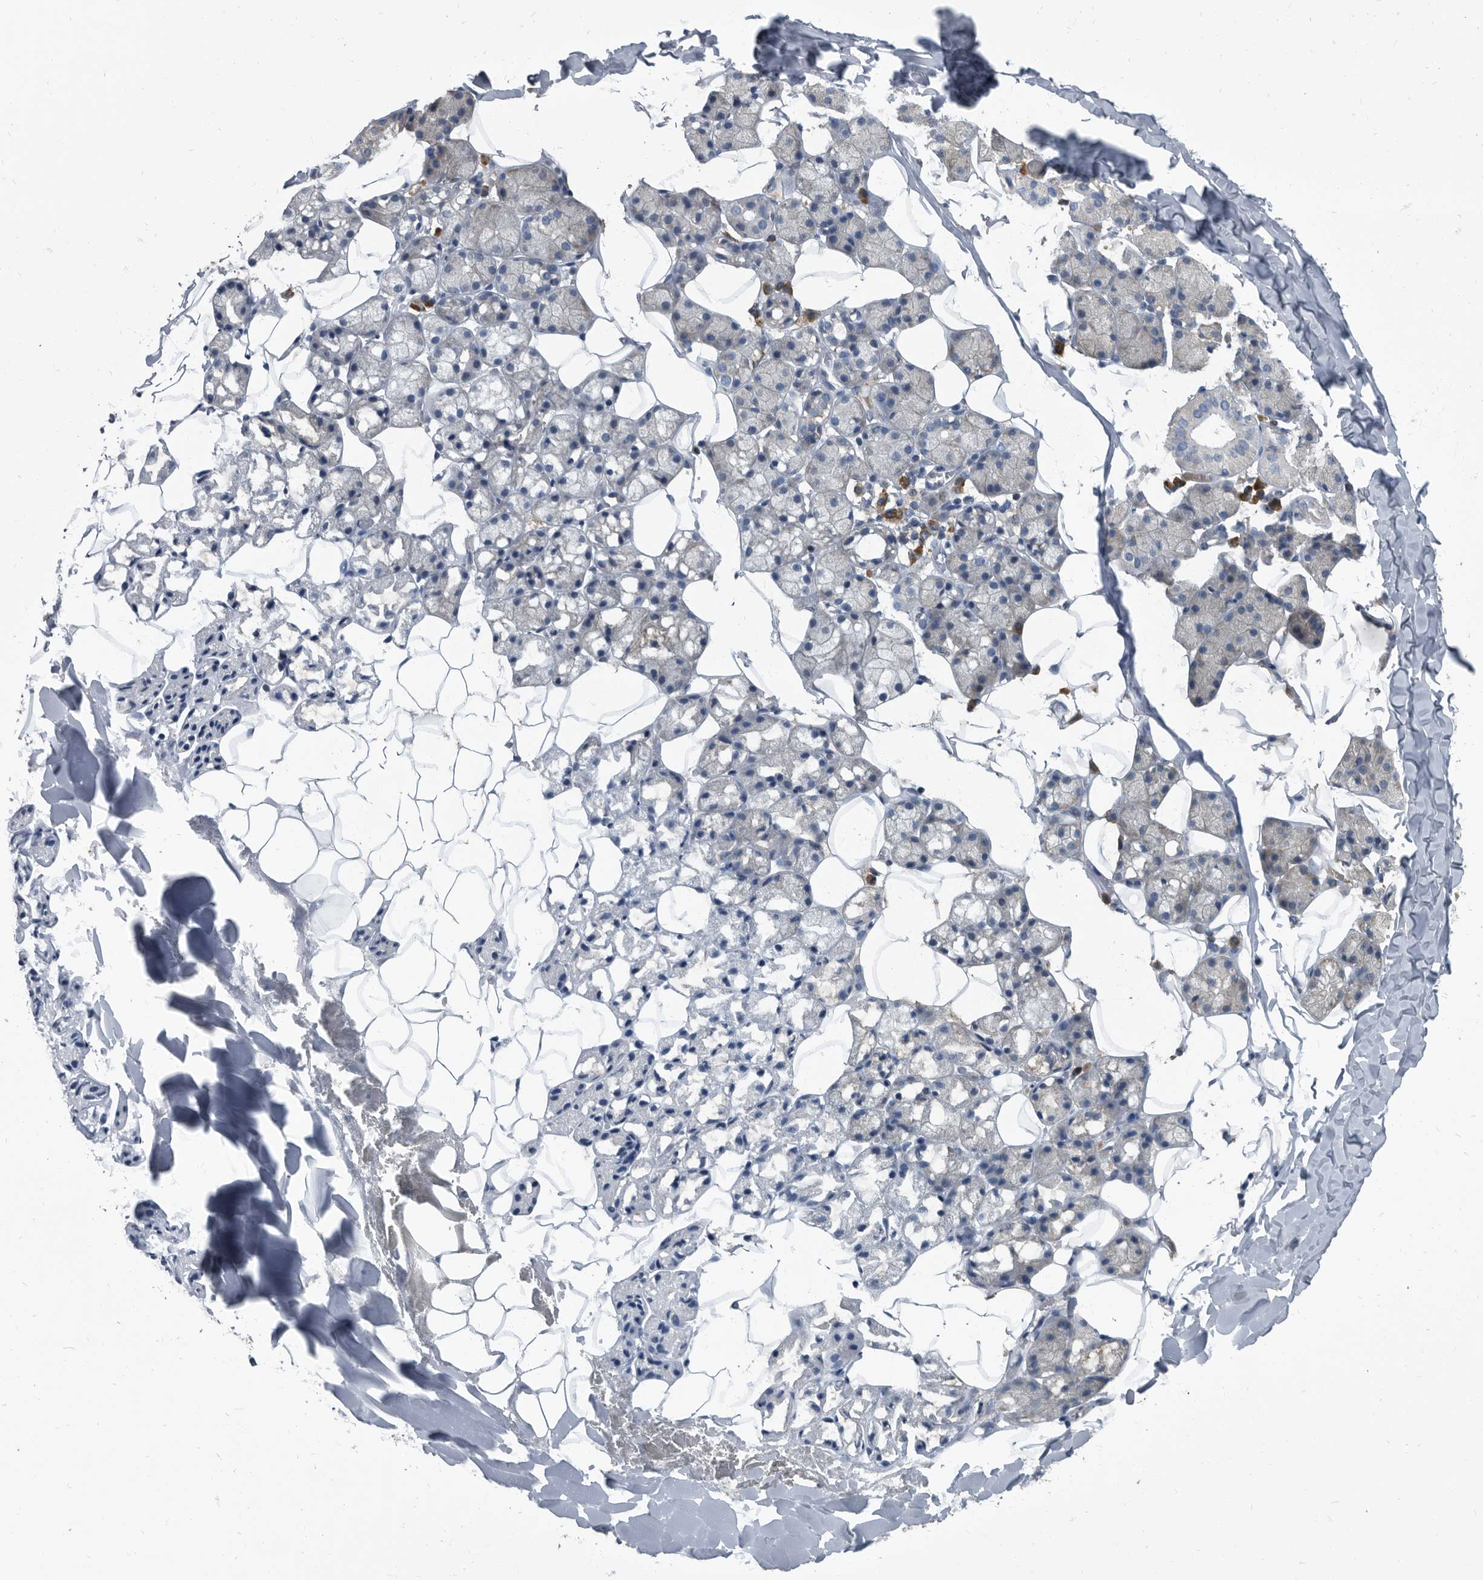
{"staining": {"intensity": "negative", "quantity": "none", "location": "none"}, "tissue": "salivary gland", "cell_type": "Glandular cells", "image_type": "normal", "snomed": [{"axis": "morphology", "description": "Normal tissue, NOS"}, {"axis": "topography", "description": "Salivary gland"}], "caption": "Protein analysis of benign salivary gland reveals no significant expression in glandular cells.", "gene": "CDV3", "patient": {"sex": "female", "age": 33}}